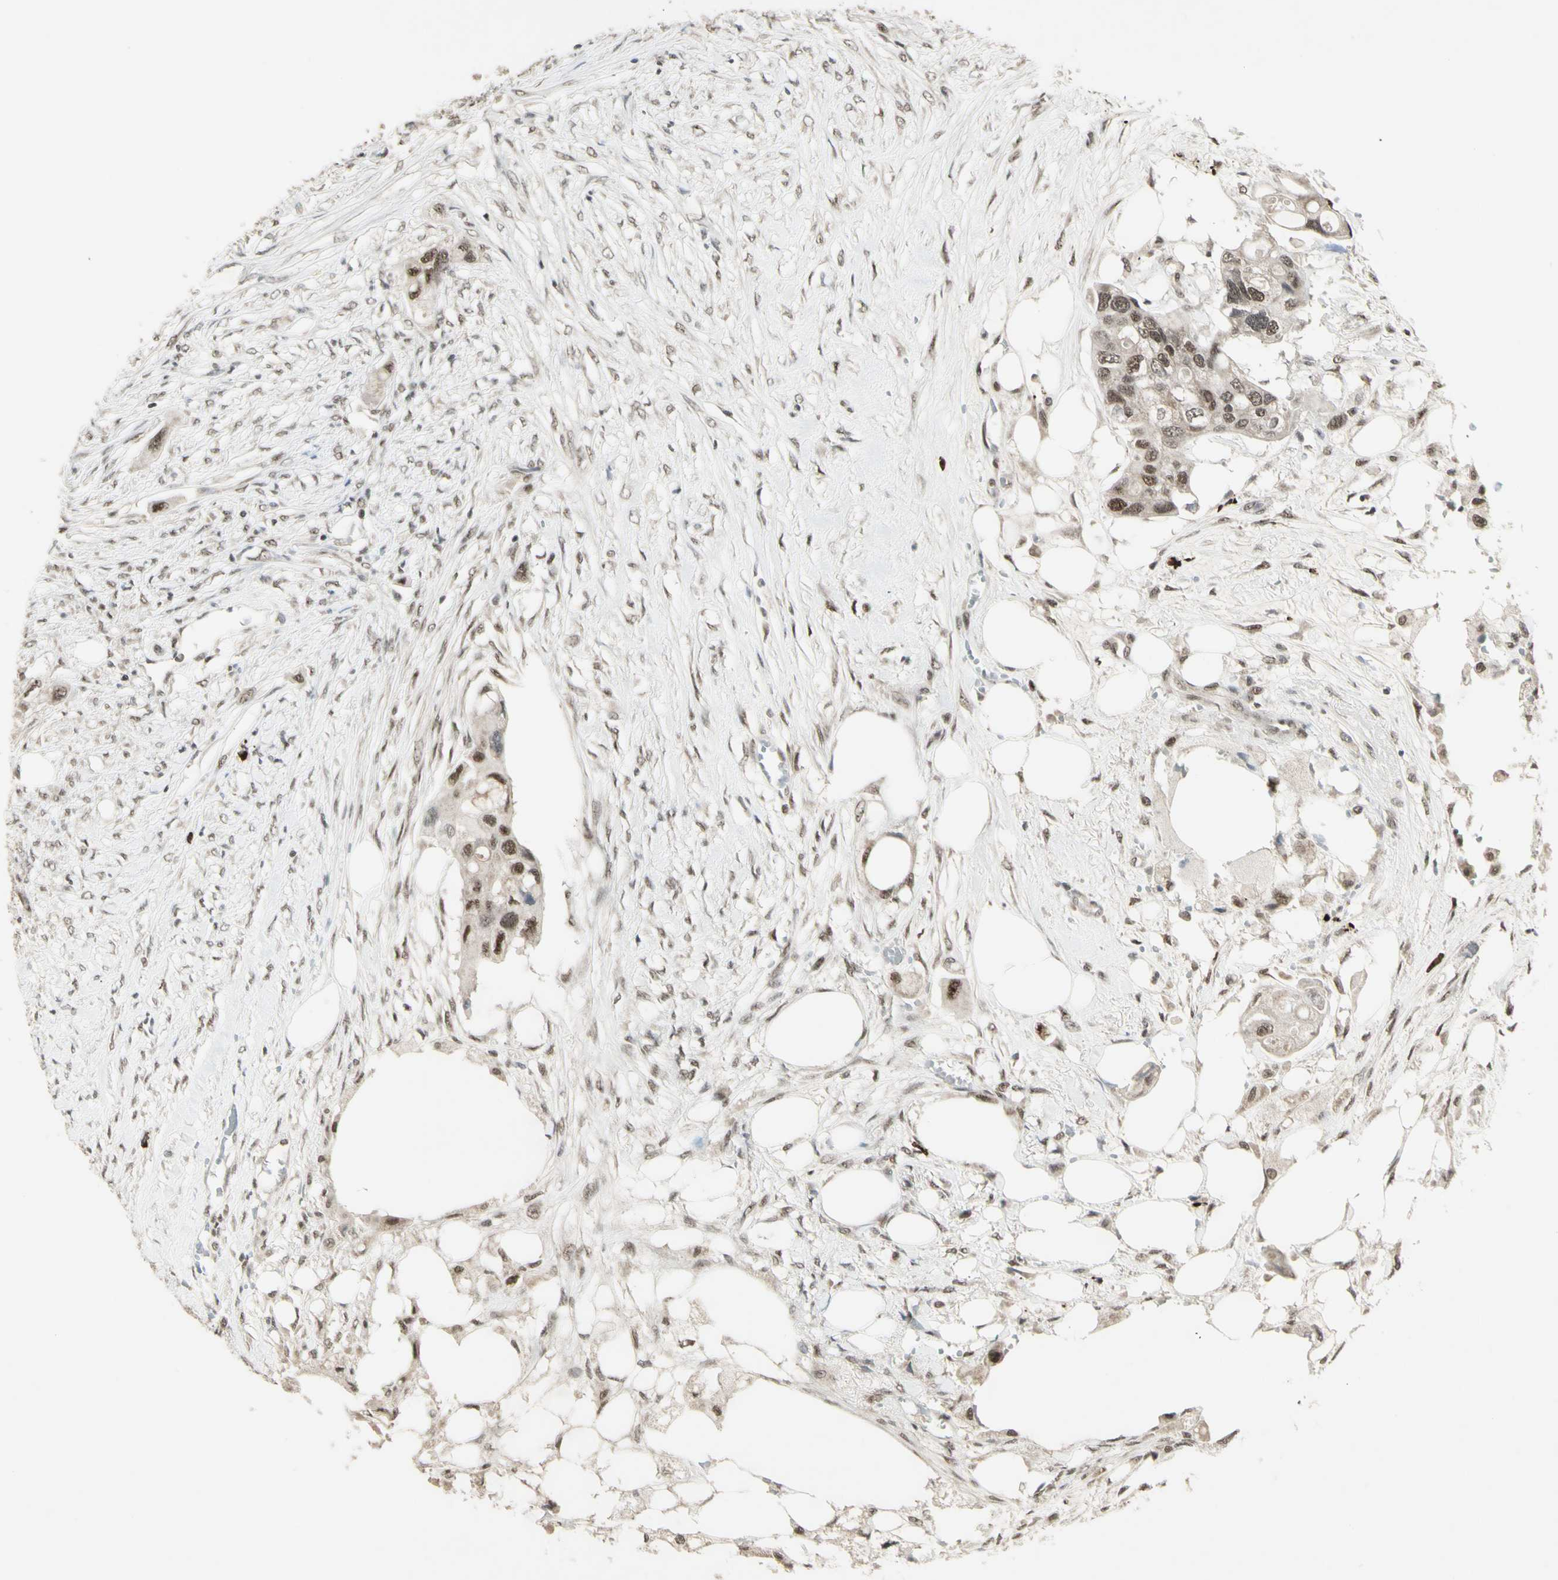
{"staining": {"intensity": "moderate", "quantity": ">75%", "location": "nuclear"}, "tissue": "colorectal cancer", "cell_type": "Tumor cells", "image_type": "cancer", "snomed": [{"axis": "morphology", "description": "Adenocarcinoma, NOS"}, {"axis": "topography", "description": "Colon"}], "caption": "Protein expression analysis of adenocarcinoma (colorectal) exhibits moderate nuclear positivity in approximately >75% of tumor cells. Immunohistochemistry (ihc) stains the protein of interest in brown and the nuclei are stained blue.", "gene": "CCNT1", "patient": {"sex": "female", "age": 57}}